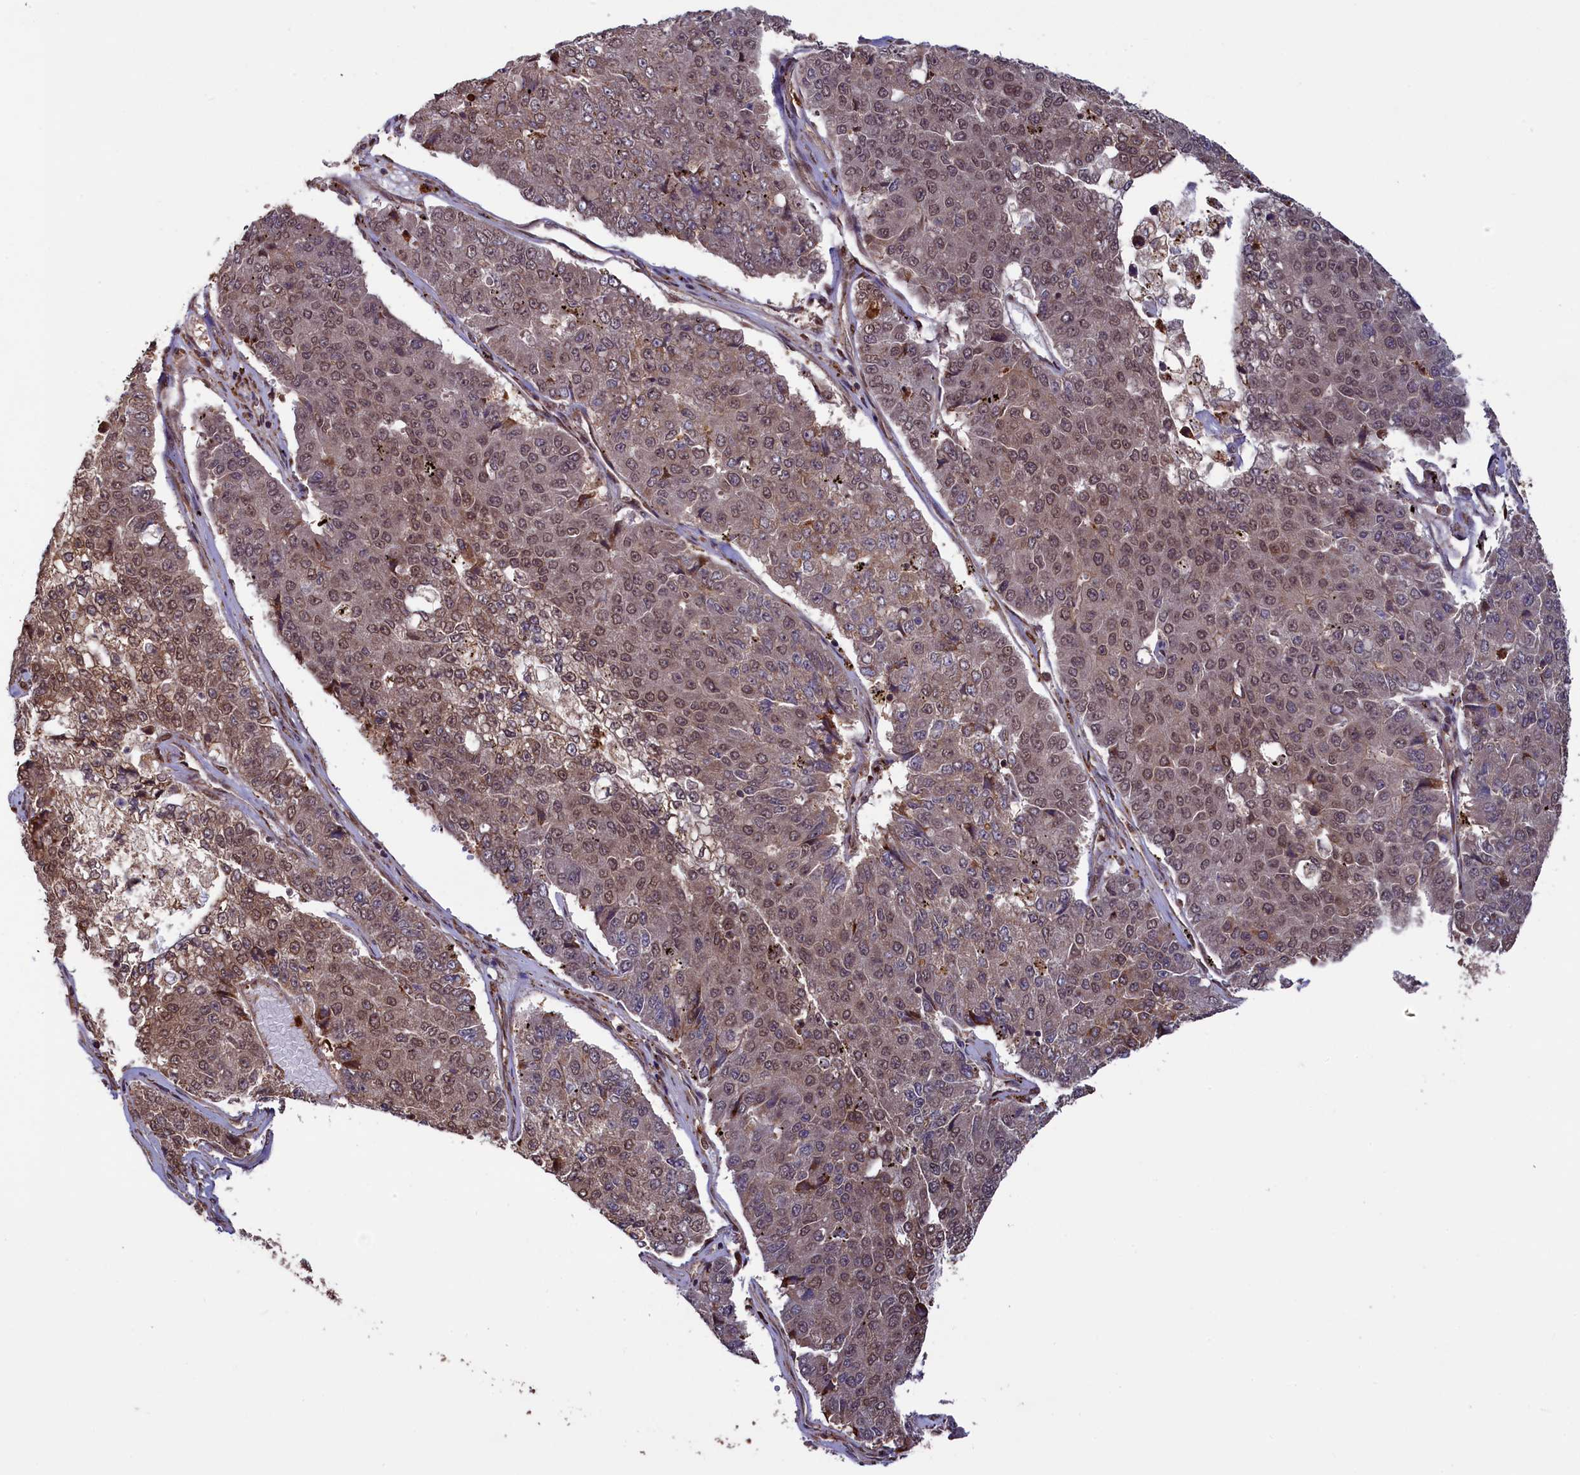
{"staining": {"intensity": "moderate", "quantity": "25%-75%", "location": "cytoplasmic/membranous,nuclear"}, "tissue": "pancreatic cancer", "cell_type": "Tumor cells", "image_type": "cancer", "snomed": [{"axis": "morphology", "description": "Adenocarcinoma, NOS"}, {"axis": "topography", "description": "Pancreas"}], "caption": "About 25%-75% of tumor cells in pancreatic adenocarcinoma show moderate cytoplasmic/membranous and nuclear protein positivity as visualized by brown immunohistochemical staining.", "gene": "NAE1", "patient": {"sex": "male", "age": 50}}